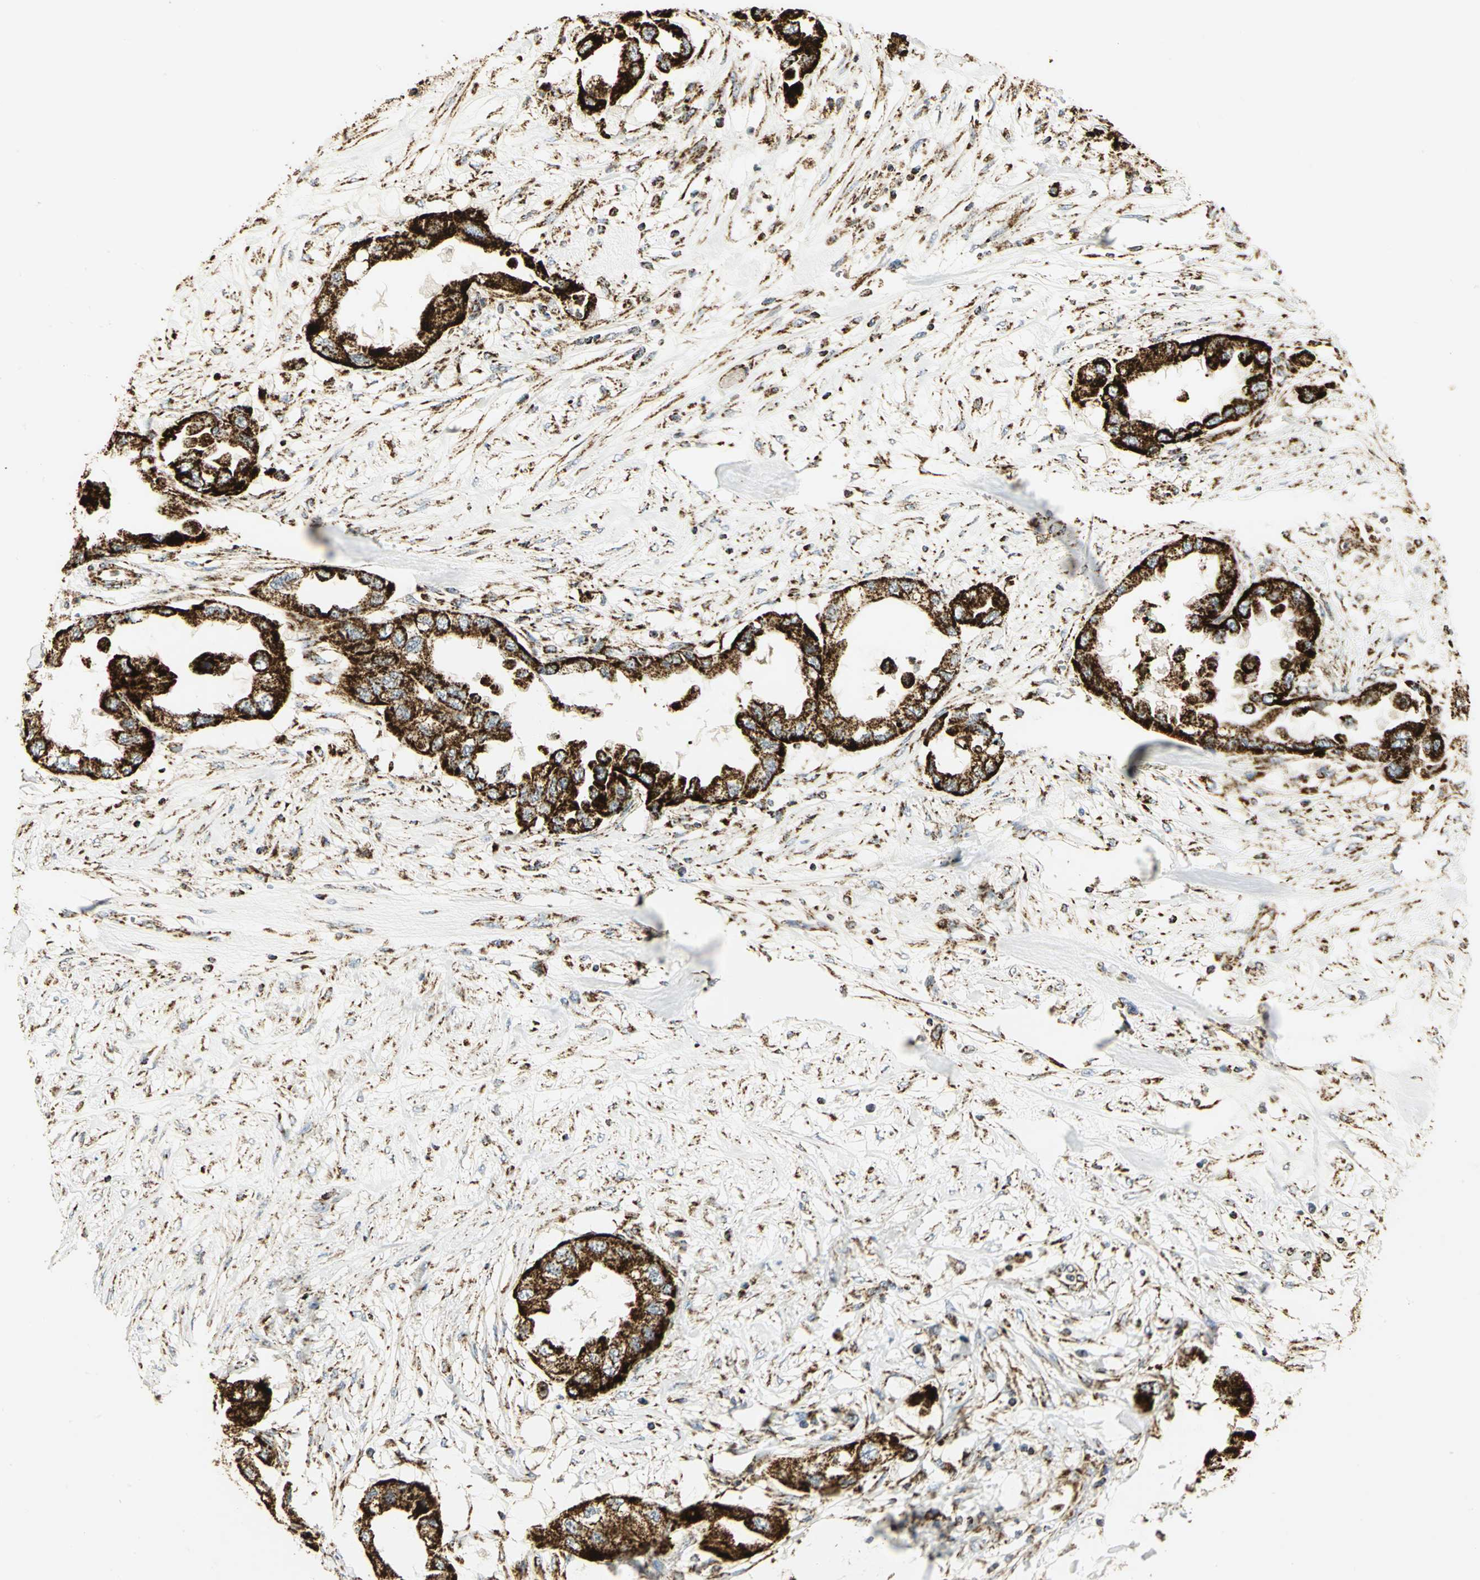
{"staining": {"intensity": "strong", "quantity": ">75%", "location": "cytoplasmic/membranous"}, "tissue": "endometrial cancer", "cell_type": "Tumor cells", "image_type": "cancer", "snomed": [{"axis": "morphology", "description": "Adenocarcinoma, NOS"}, {"axis": "topography", "description": "Endometrium"}], "caption": "Human endometrial cancer stained for a protein (brown) exhibits strong cytoplasmic/membranous positive expression in approximately >75% of tumor cells.", "gene": "VDAC1", "patient": {"sex": "female", "age": 67}}